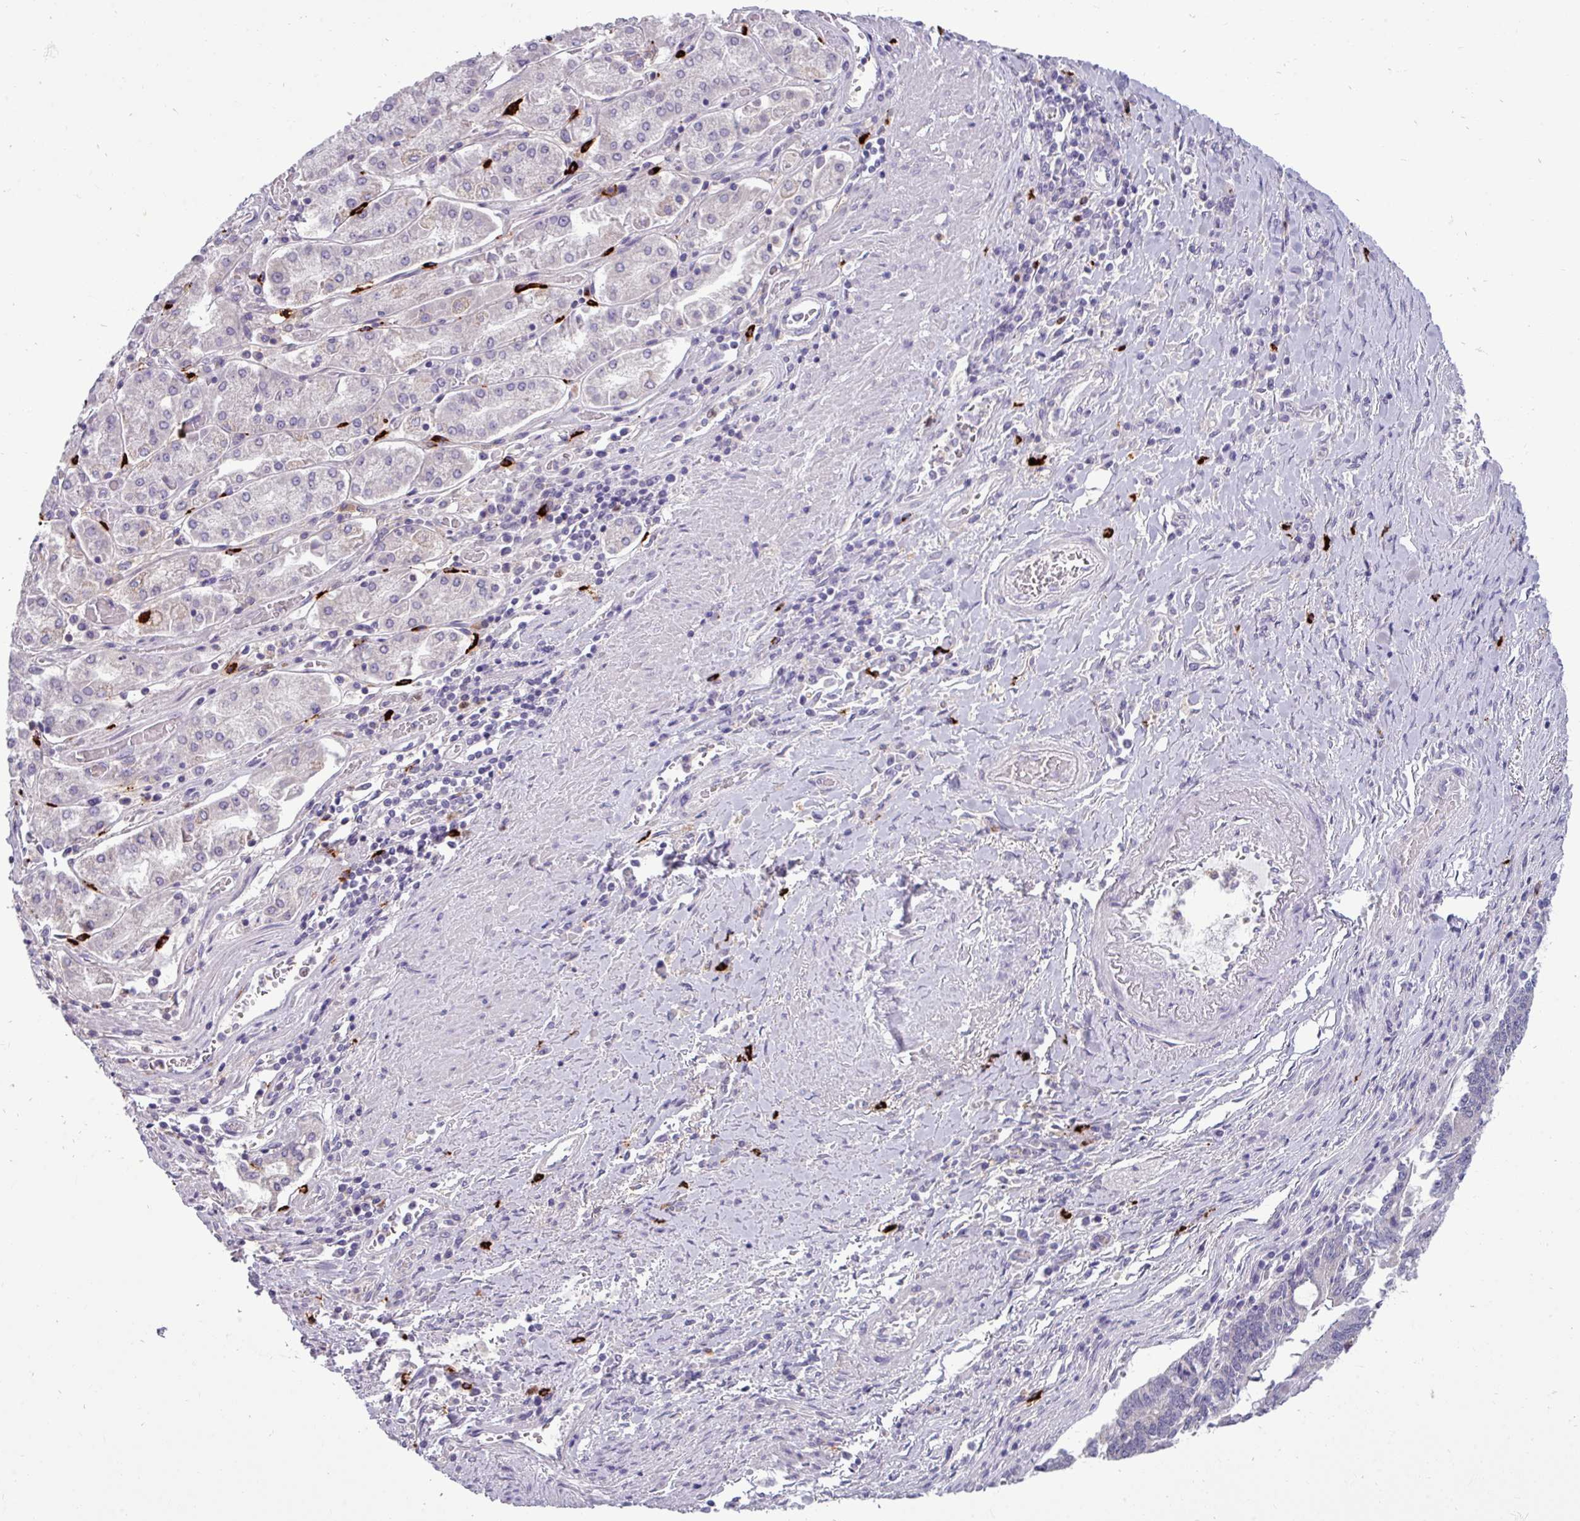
{"staining": {"intensity": "negative", "quantity": "none", "location": "none"}, "tissue": "pancreatic cancer", "cell_type": "Tumor cells", "image_type": "cancer", "snomed": [{"axis": "morphology", "description": "Adenocarcinoma, NOS"}, {"axis": "topography", "description": "Pancreas"}], "caption": "Immunohistochemistry (IHC) histopathology image of pancreatic cancer stained for a protein (brown), which reveals no positivity in tumor cells.", "gene": "TRIM39", "patient": {"sex": "female", "age": 50}}